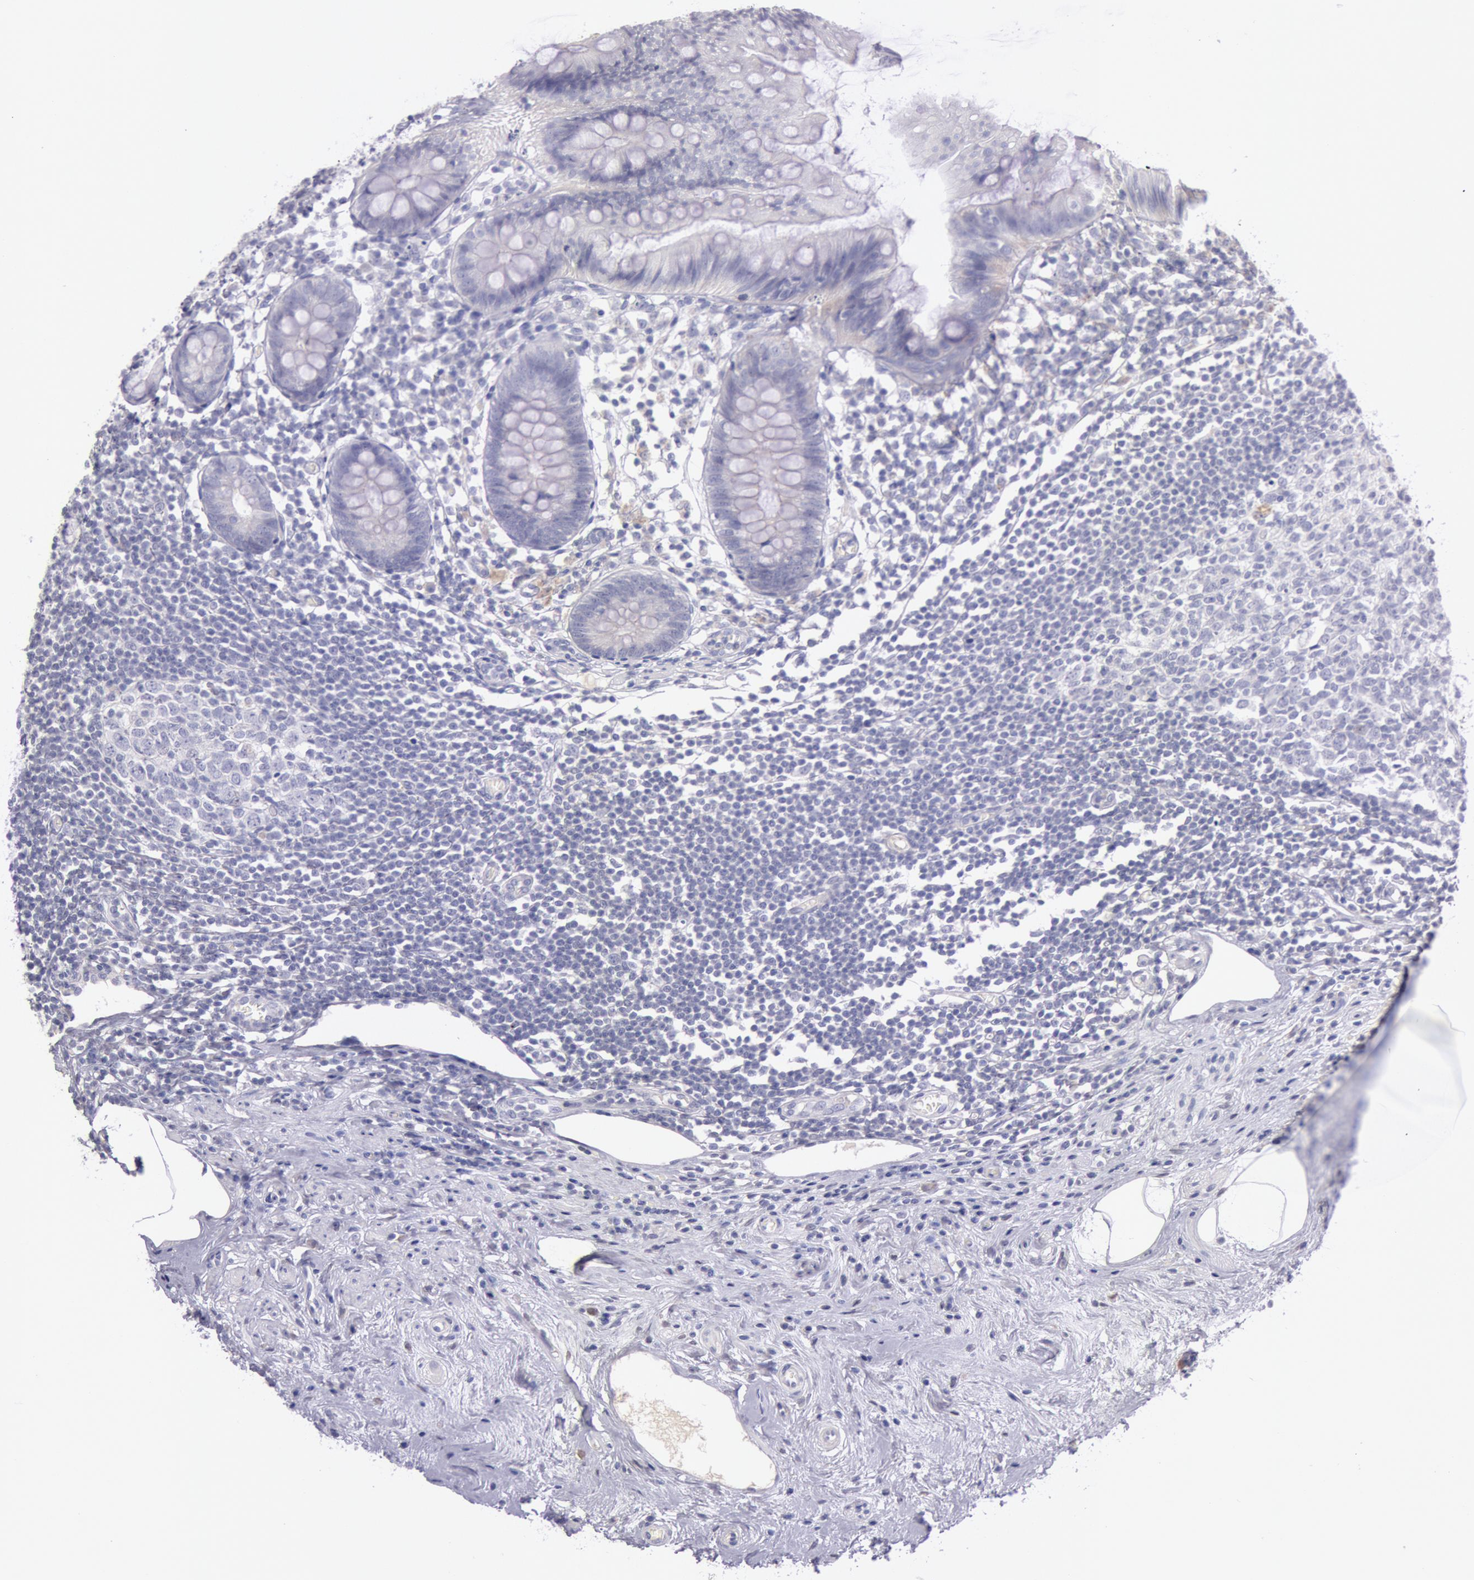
{"staining": {"intensity": "negative", "quantity": "none", "location": "none"}, "tissue": "appendix", "cell_type": "Glandular cells", "image_type": "normal", "snomed": [{"axis": "morphology", "description": "Normal tissue, NOS"}, {"axis": "topography", "description": "Appendix"}], "caption": "Glandular cells are negative for brown protein staining in normal appendix. (Brightfield microscopy of DAB immunohistochemistry (IHC) at high magnification).", "gene": "EGFR", "patient": {"sex": "male", "age": 38}}